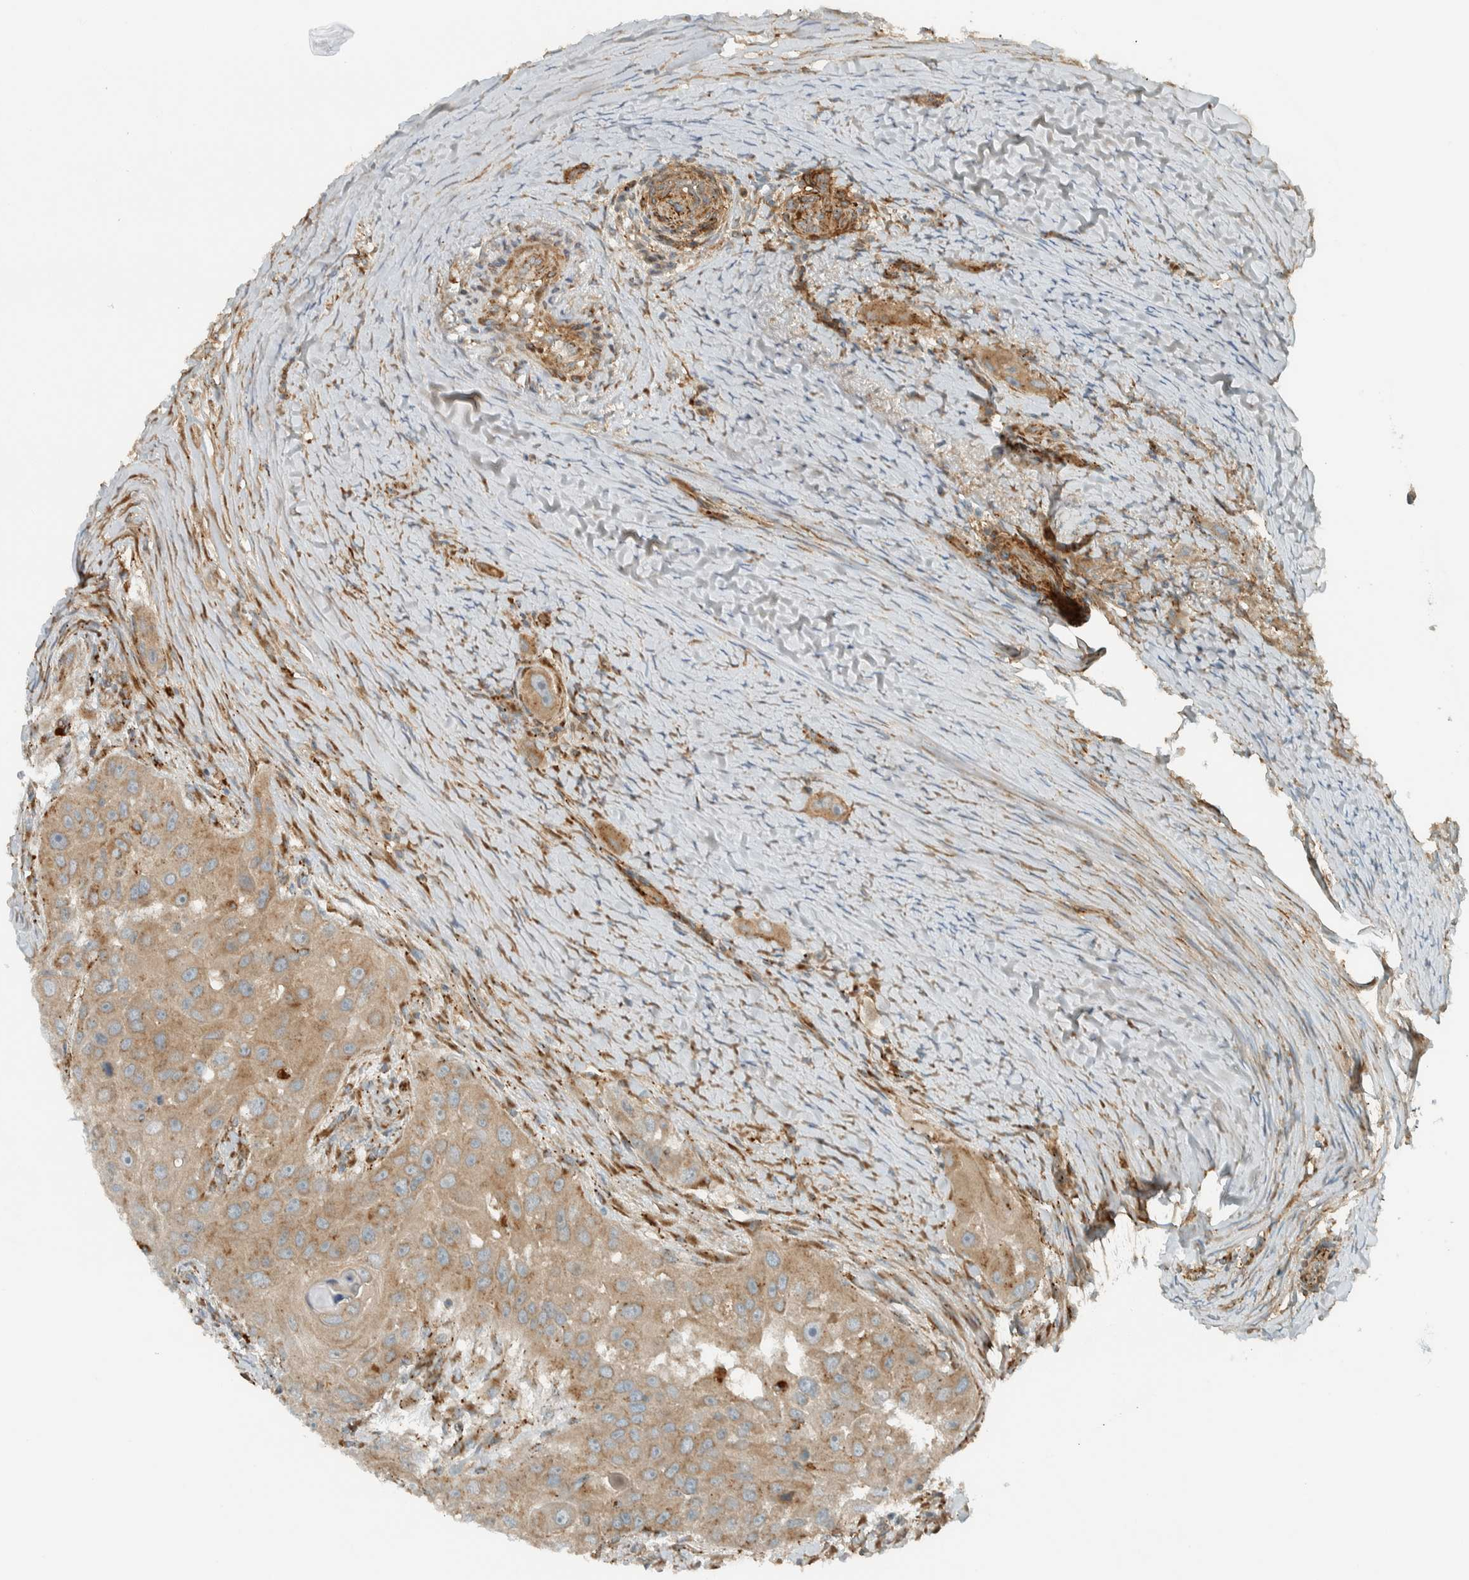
{"staining": {"intensity": "moderate", "quantity": ">75%", "location": "cytoplasmic/membranous"}, "tissue": "head and neck cancer", "cell_type": "Tumor cells", "image_type": "cancer", "snomed": [{"axis": "morphology", "description": "Normal tissue, NOS"}, {"axis": "morphology", "description": "Squamous cell carcinoma, NOS"}, {"axis": "topography", "description": "Skeletal muscle"}, {"axis": "topography", "description": "Head-Neck"}], "caption": "This image exhibits head and neck cancer (squamous cell carcinoma) stained with immunohistochemistry to label a protein in brown. The cytoplasmic/membranous of tumor cells show moderate positivity for the protein. Nuclei are counter-stained blue.", "gene": "EXOC7", "patient": {"sex": "male", "age": 51}}